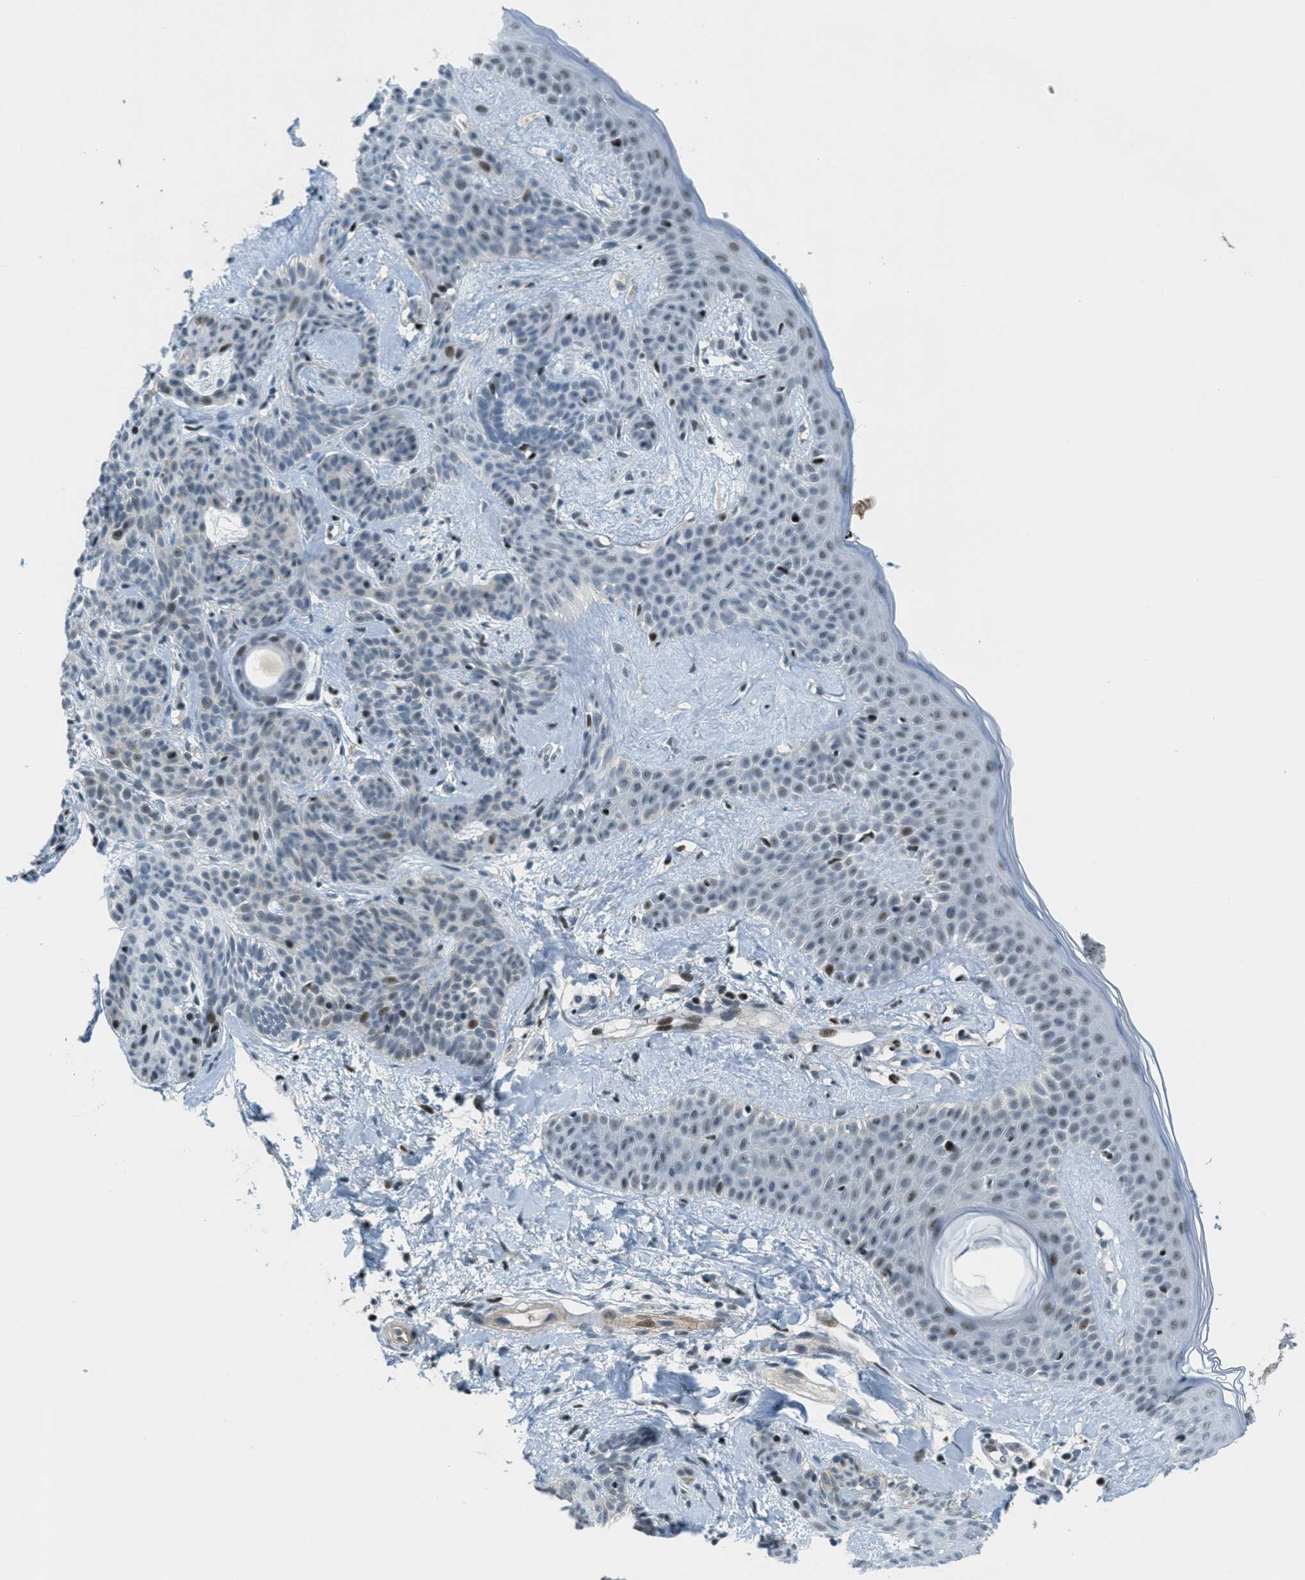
{"staining": {"intensity": "moderate", "quantity": "<25%", "location": "nuclear"}, "tissue": "skin cancer", "cell_type": "Tumor cells", "image_type": "cancer", "snomed": [{"axis": "morphology", "description": "Developmental malformation"}, {"axis": "morphology", "description": "Basal cell carcinoma"}, {"axis": "topography", "description": "Skin"}], "caption": "The micrograph exhibits staining of skin cancer, revealing moderate nuclear protein staining (brown color) within tumor cells.", "gene": "ZDHHC23", "patient": {"sex": "female", "age": 62}}